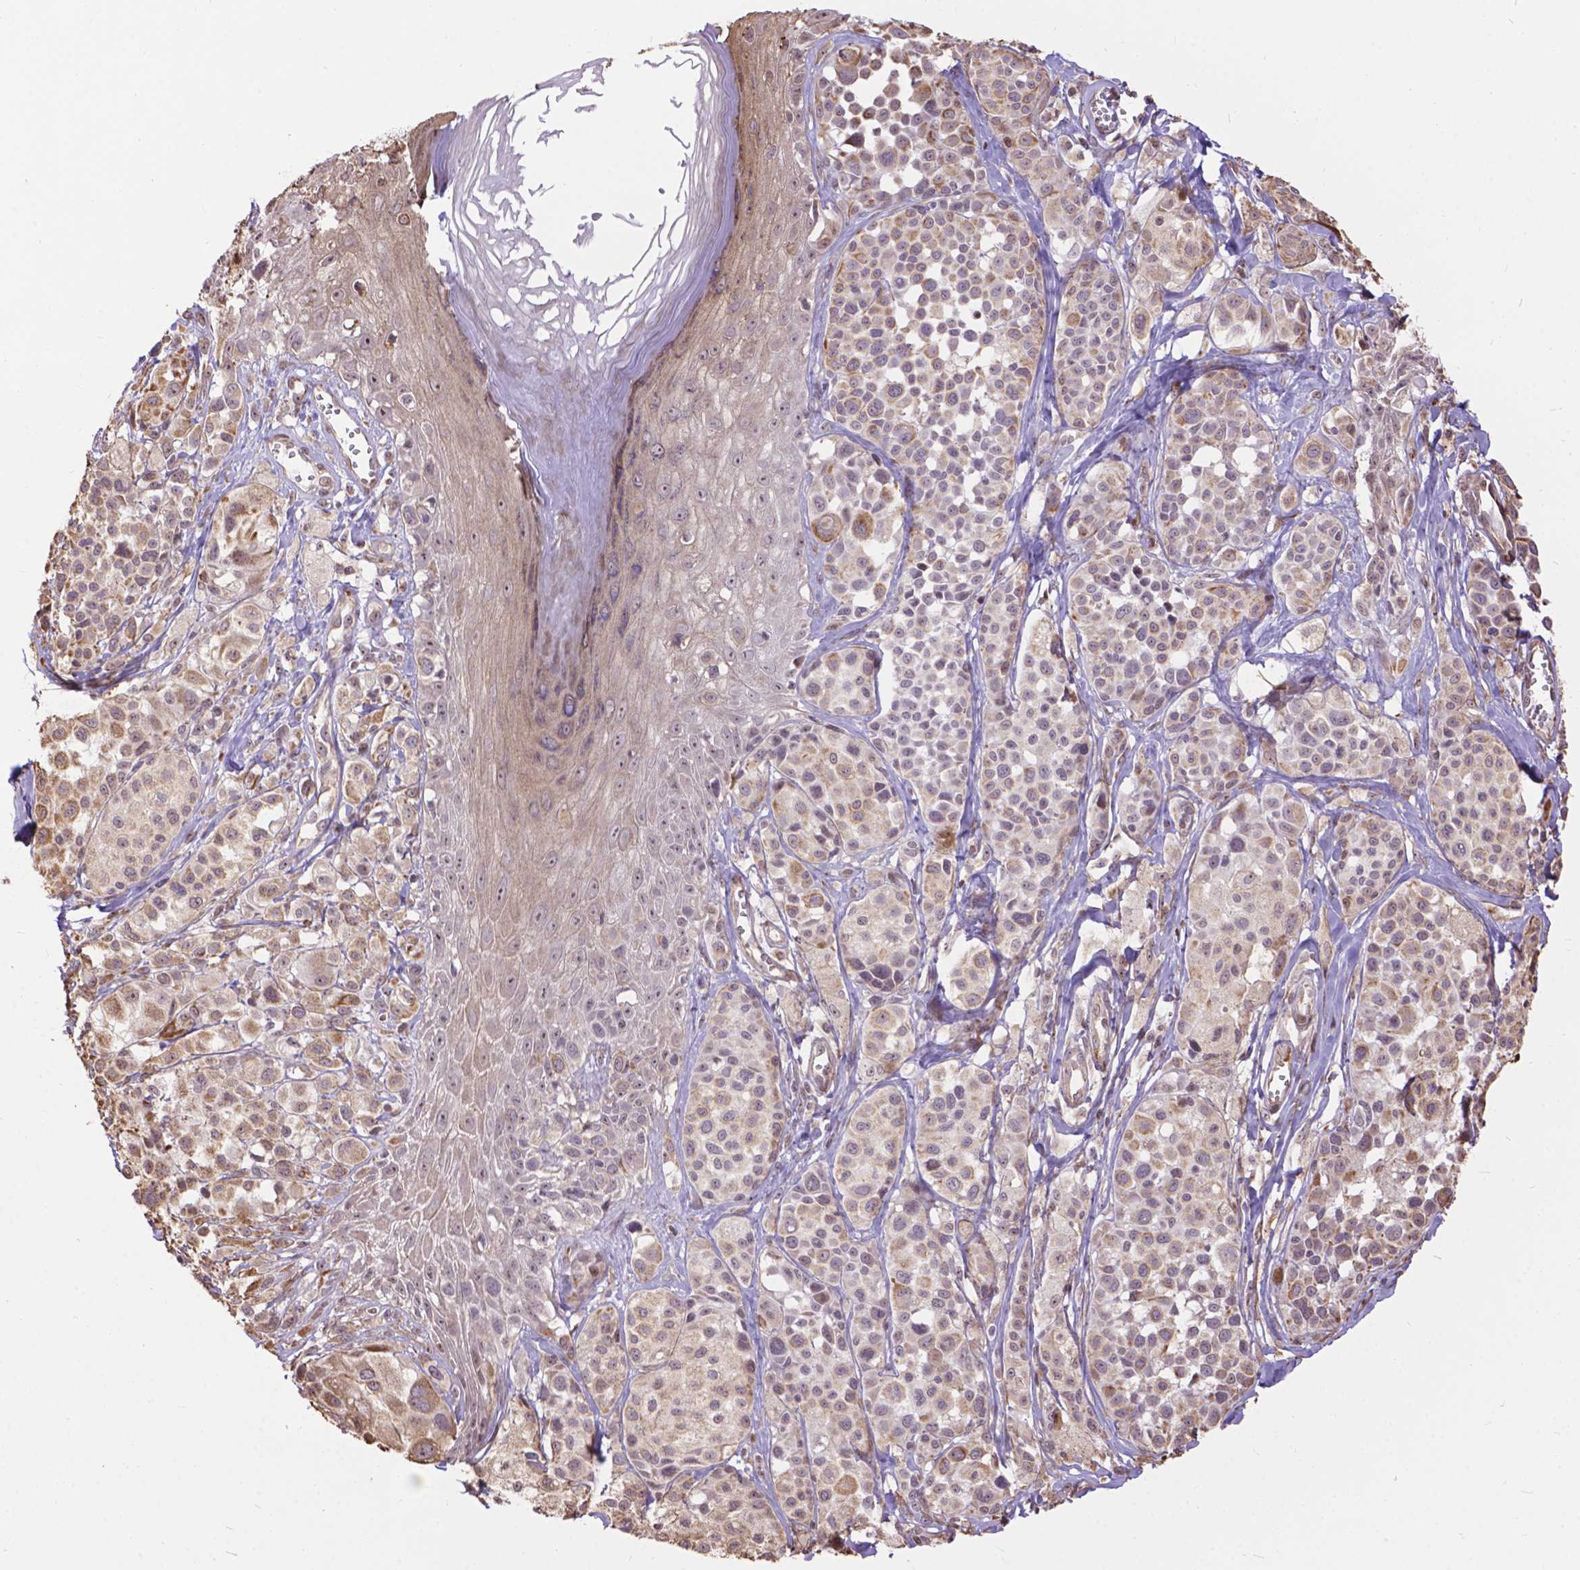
{"staining": {"intensity": "weak", "quantity": "<25%", "location": "cytoplasmic/membranous"}, "tissue": "melanoma", "cell_type": "Tumor cells", "image_type": "cancer", "snomed": [{"axis": "morphology", "description": "Malignant melanoma, NOS"}, {"axis": "topography", "description": "Skin"}], "caption": "Human malignant melanoma stained for a protein using immunohistochemistry displays no expression in tumor cells.", "gene": "TMEM135", "patient": {"sex": "male", "age": 77}}